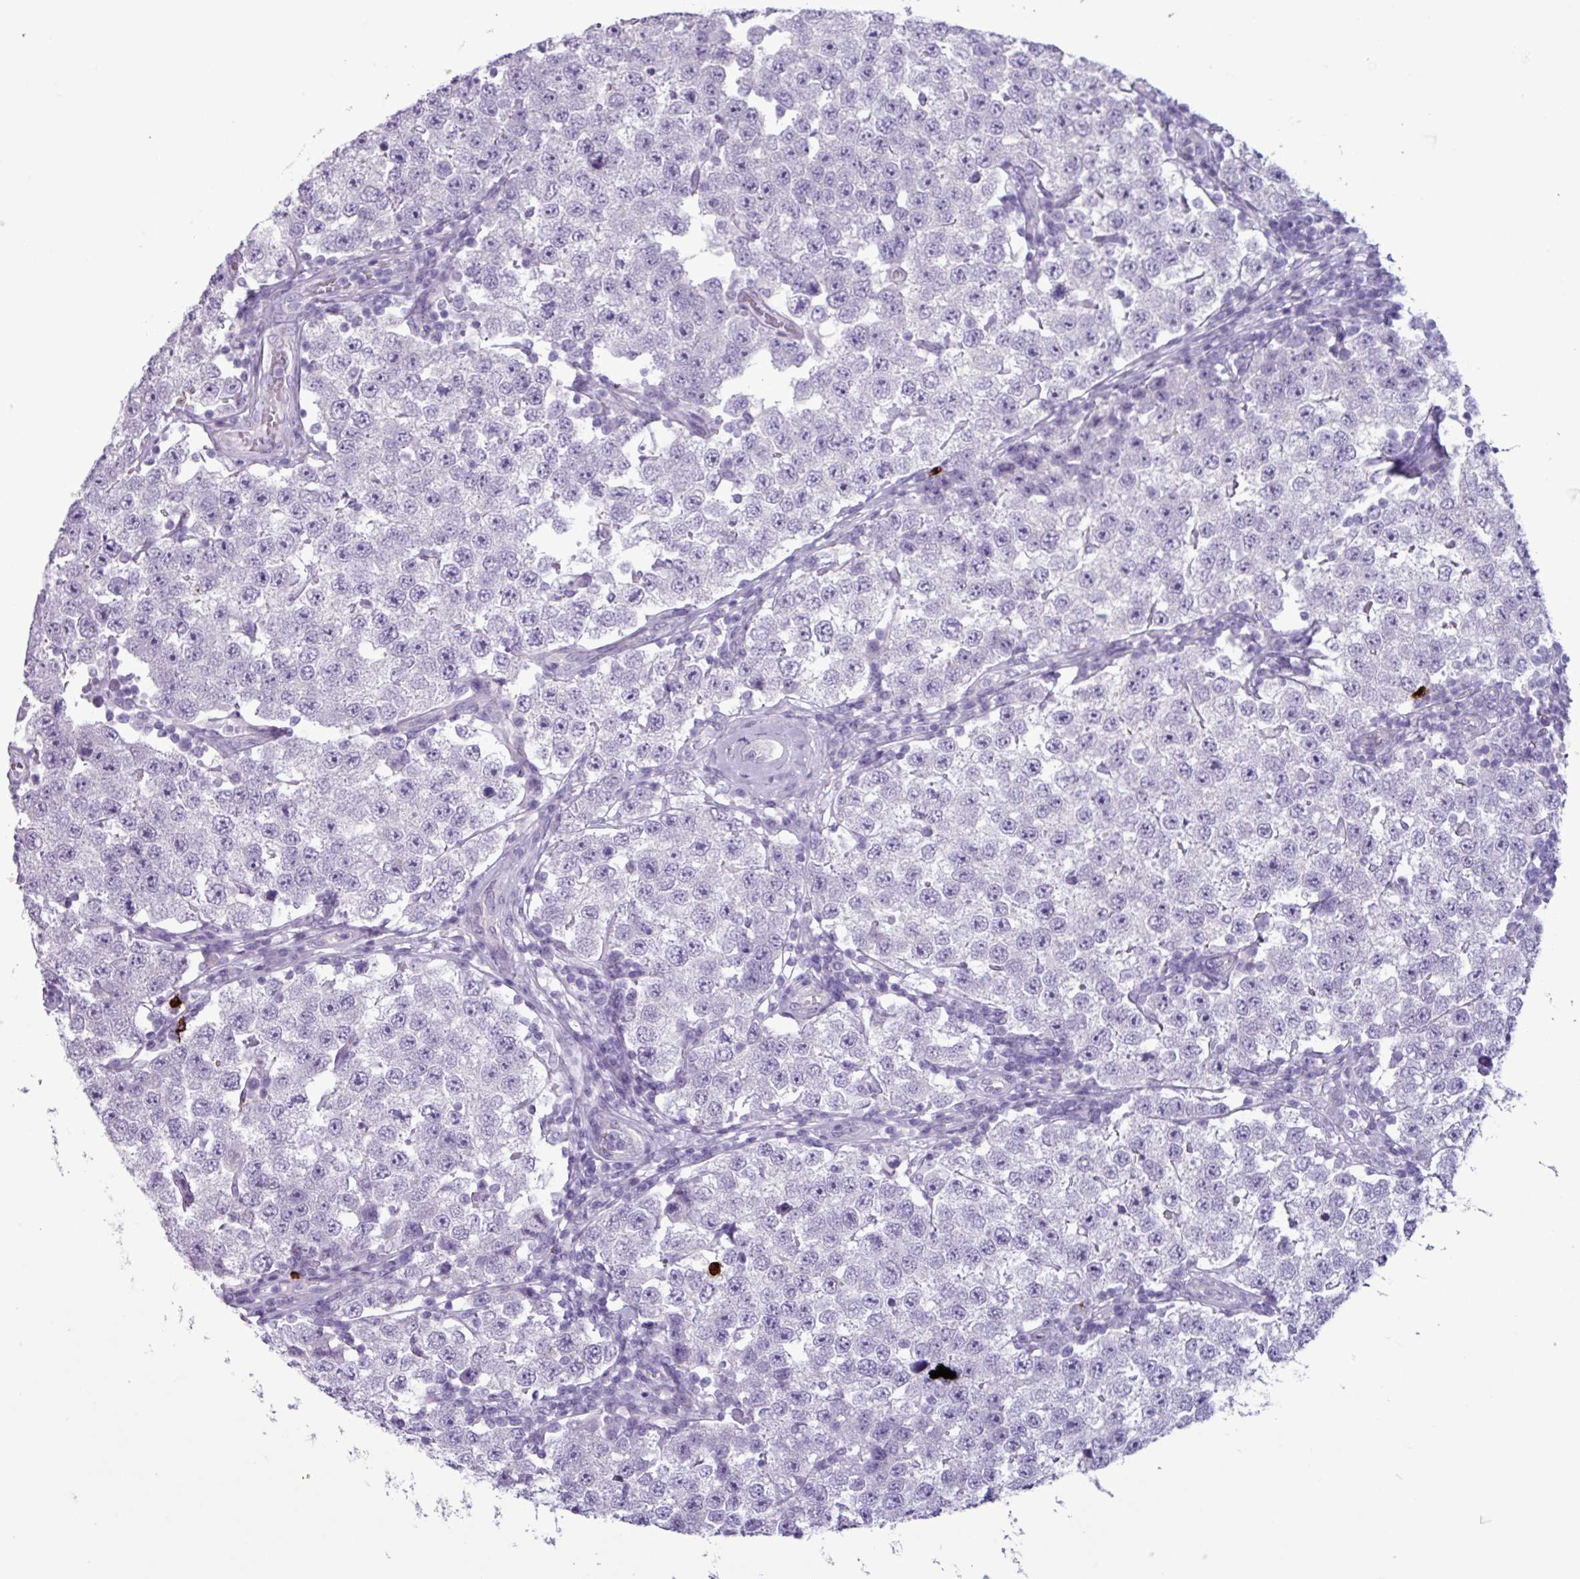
{"staining": {"intensity": "negative", "quantity": "none", "location": "none"}, "tissue": "testis cancer", "cell_type": "Tumor cells", "image_type": "cancer", "snomed": [{"axis": "morphology", "description": "Seminoma, NOS"}, {"axis": "topography", "description": "Testis"}], "caption": "High magnification brightfield microscopy of testis cancer stained with DAB (brown) and counterstained with hematoxylin (blue): tumor cells show no significant positivity.", "gene": "TMEM178A", "patient": {"sex": "male", "age": 34}}